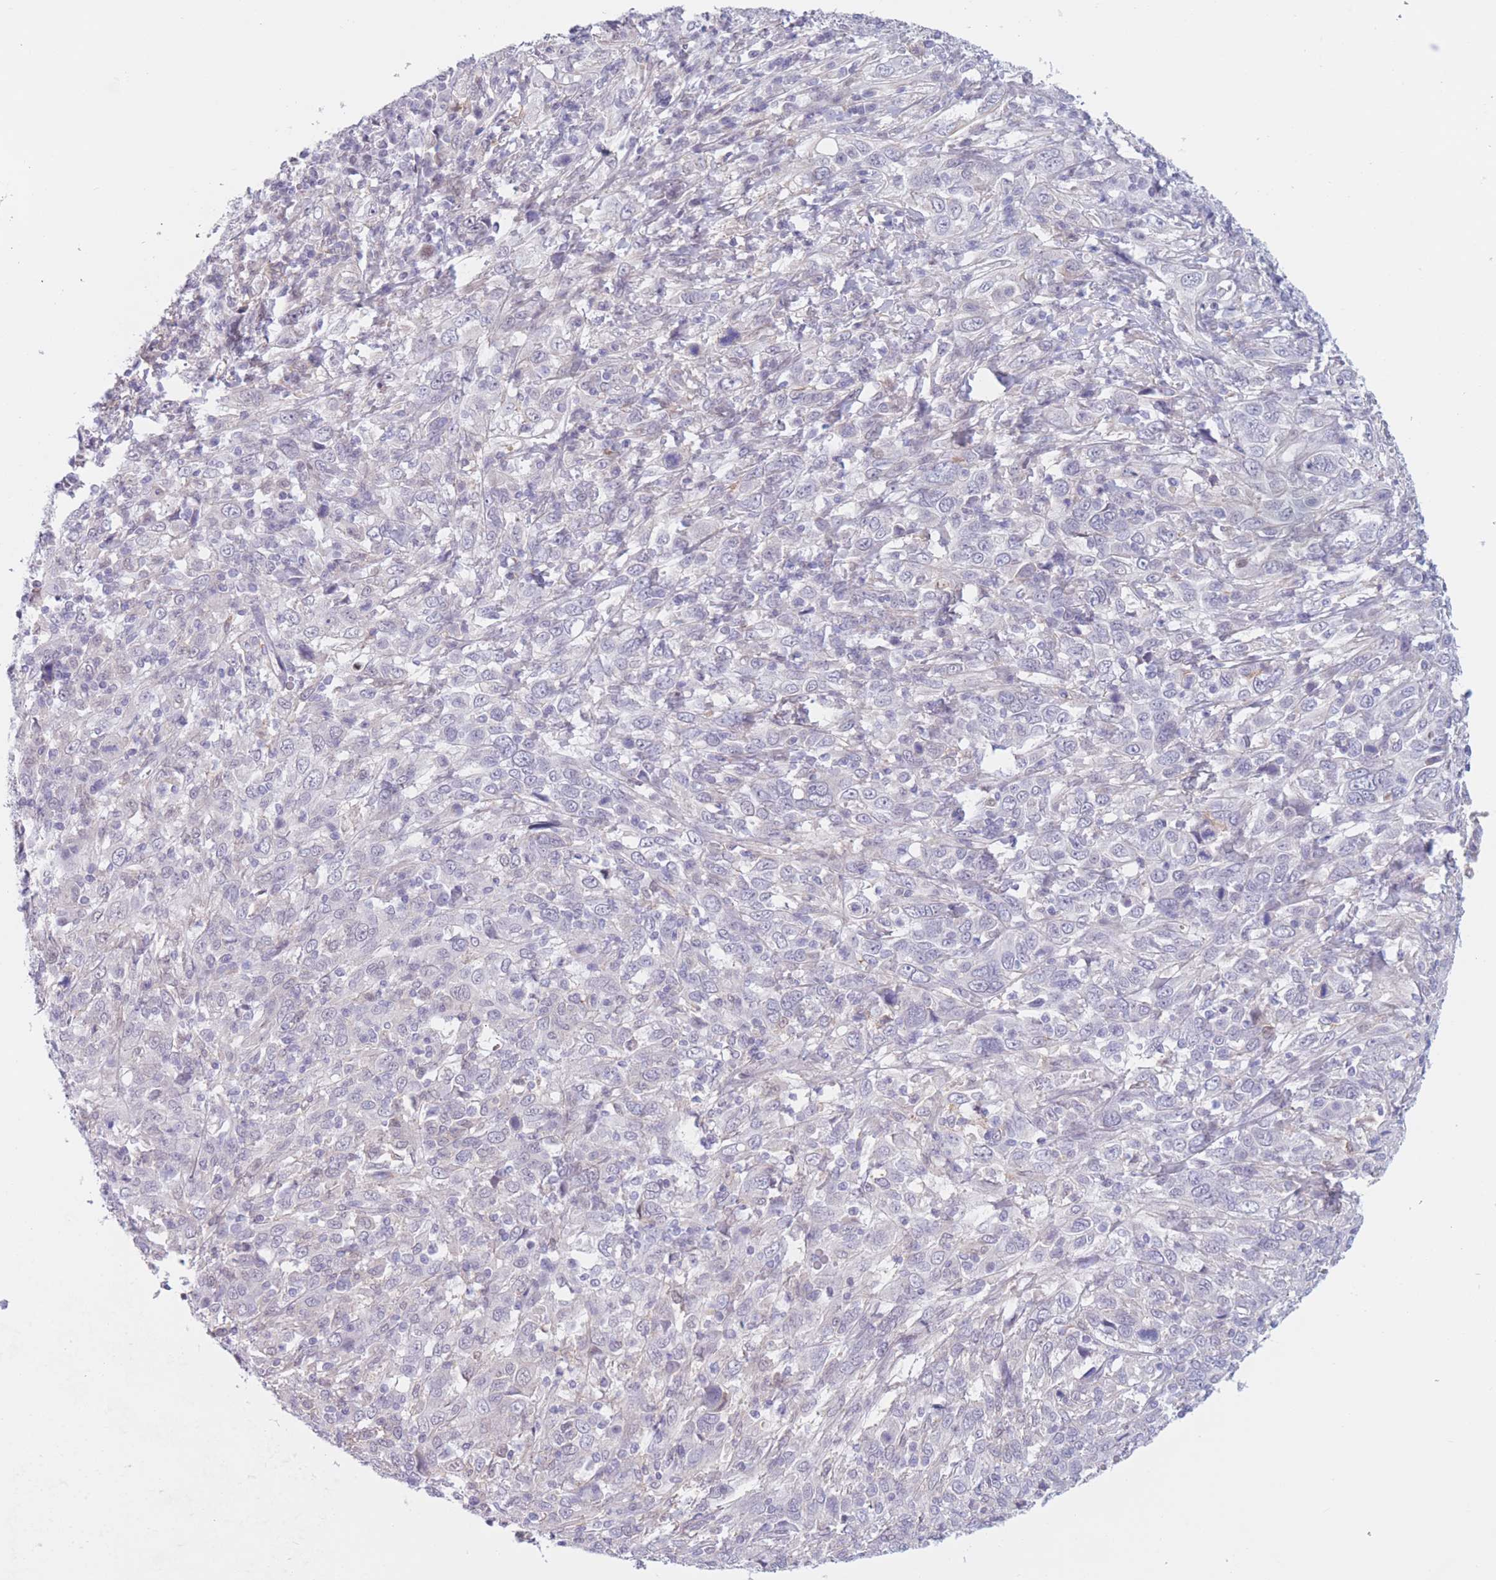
{"staining": {"intensity": "negative", "quantity": "none", "location": "none"}, "tissue": "cervical cancer", "cell_type": "Tumor cells", "image_type": "cancer", "snomed": [{"axis": "morphology", "description": "Squamous cell carcinoma, NOS"}, {"axis": "topography", "description": "Cervix"}], "caption": "An image of human squamous cell carcinoma (cervical) is negative for staining in tumor cells.", "gene": "PODXL", "patient": {"sex": "female", "age": 46}}